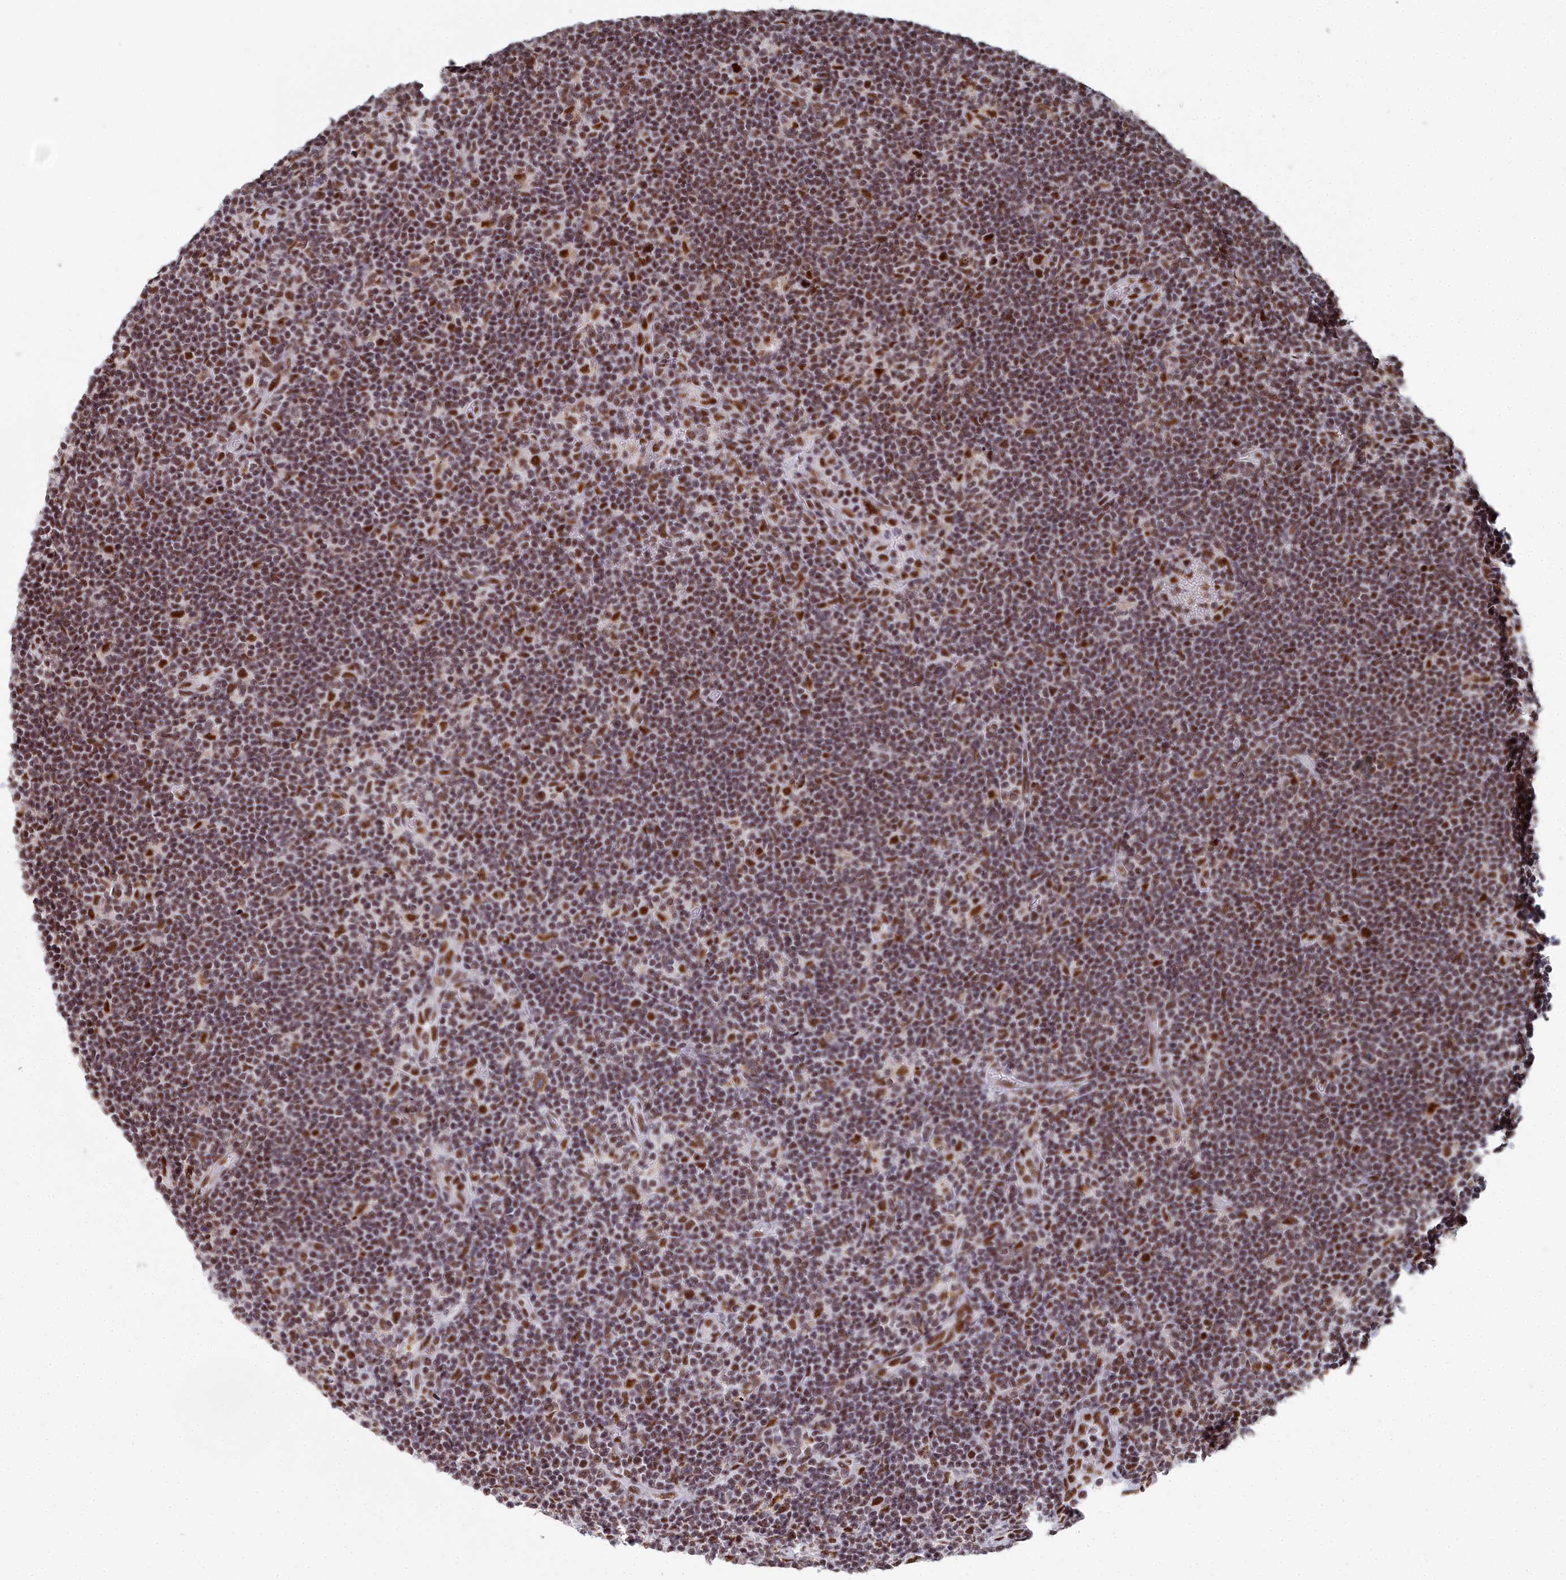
{"staining": {"intensity": "moderate", "quantity": ">75%", "location": "nuclear"}, "tissue": "lymphoma", "cell_type": "Tumor cells", "image_type": "cancer", "snomed": [{"axis": "morphology", "description": "Hodgkin's disease, NOS"}, {"axis": "topography", "description": "Lymph node"}], "caption": "Brown immunohistochemical staining in human lymphoma exhibits moderate nuclear staining in approximately >75% of tumor cells.", "gene": "SF3B3", "patient": {"sex": "female", "age": 57}}